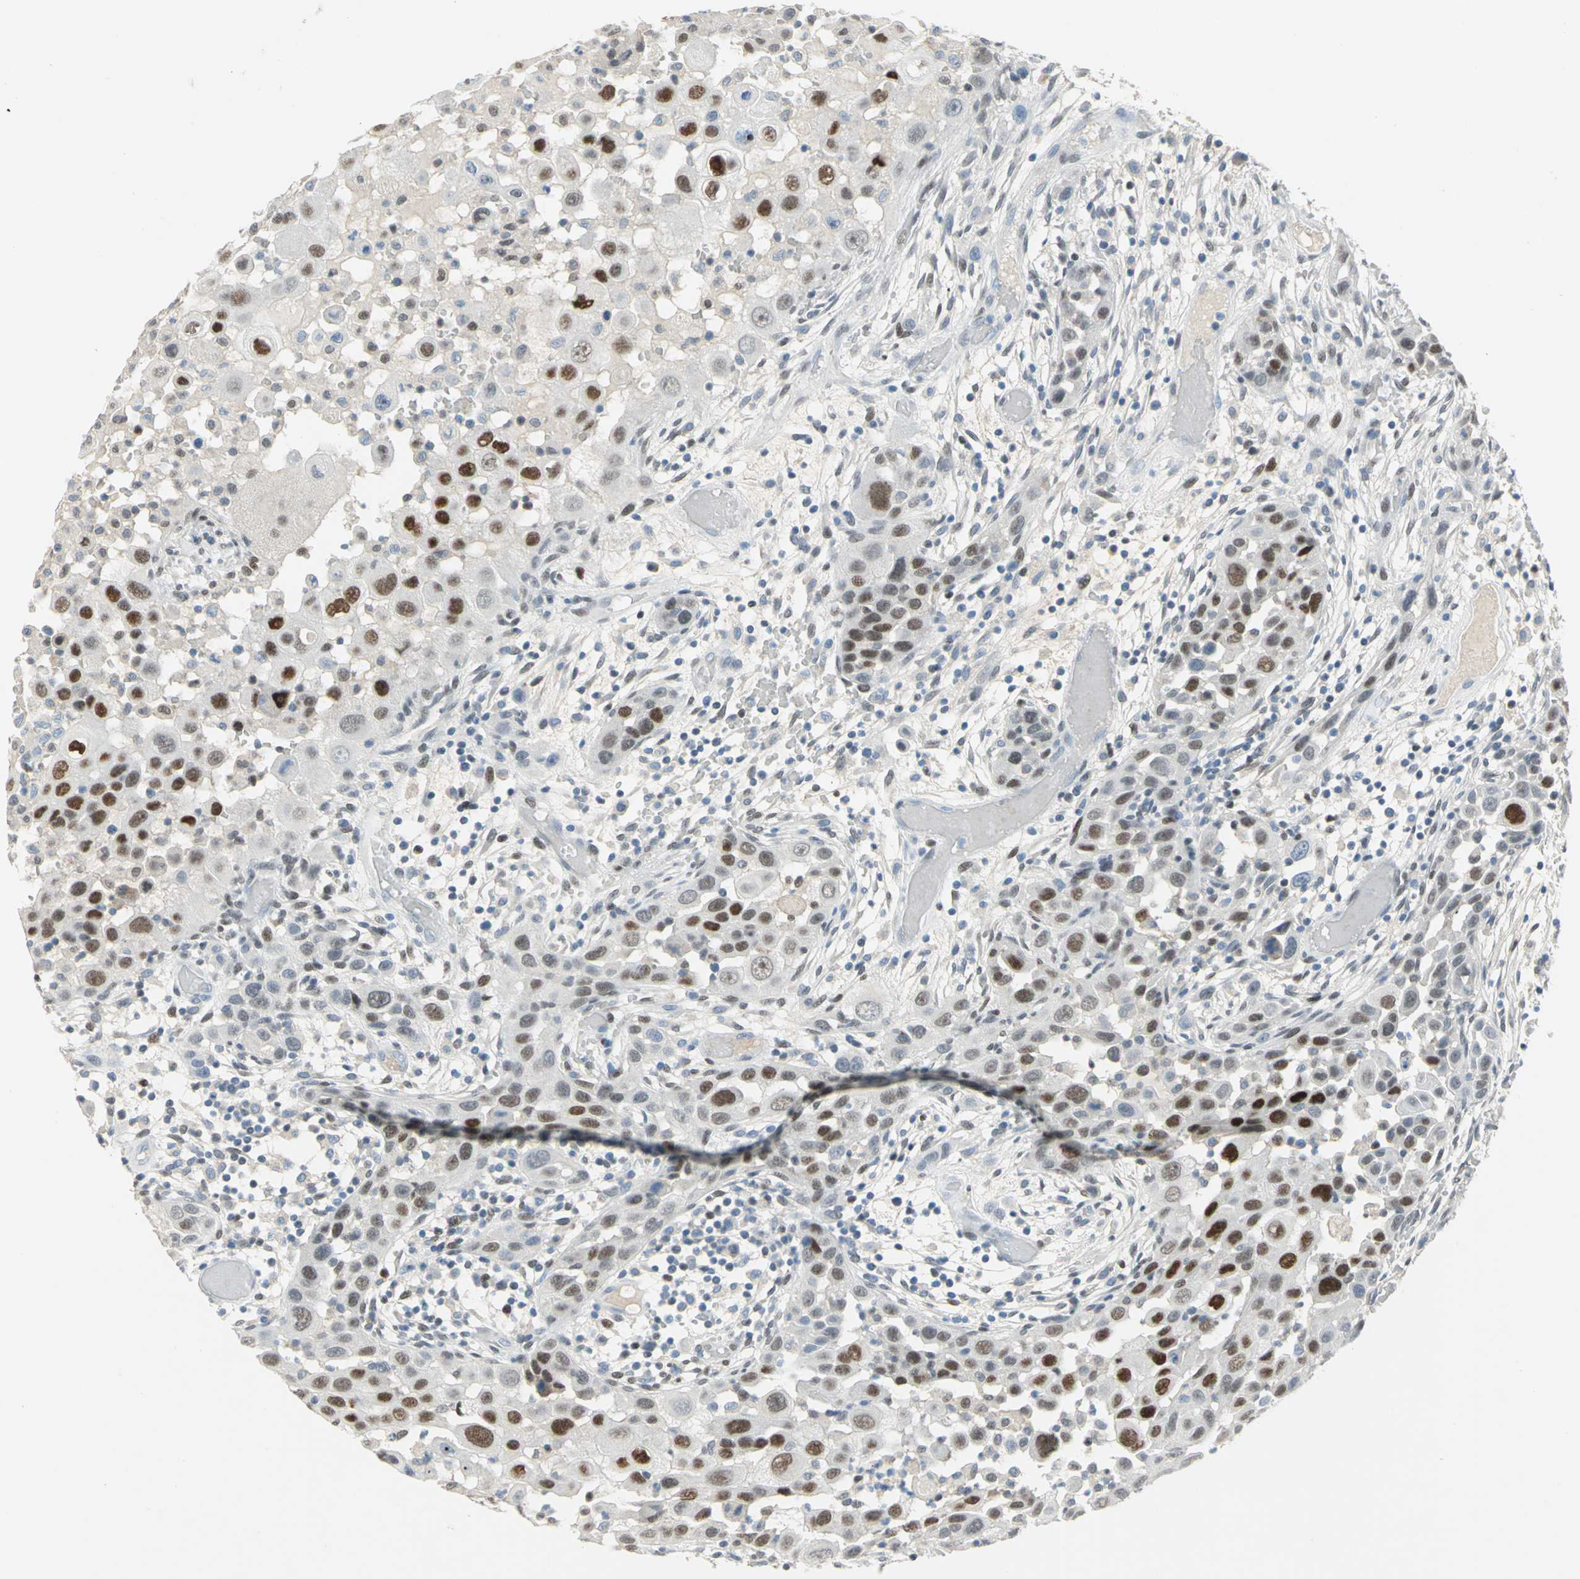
{"staining": {"intensity": "moderate", "quantity": "25%-75%", "location": "nuclear"}, "tissue": "head and neck cancer", "cell_type": "Tumor cells", "image_type": "cancer", "snomed": [{"axis": "morphology", "description": "Carcinoma, NOS"}, {"axis": "topography", "description": "Head-Neck"}], "caption": "Protein analysis of head and neck cancer tissue shows moderate nuclear expression in about 25%-75% of tumor cells. The protein is stained brown, and the nuclei are stained in blue (DAB IHC with brightfield microscopy, high magnification).", "gene": "NAB2", "patient": {"sex": "male", "age": 87}}